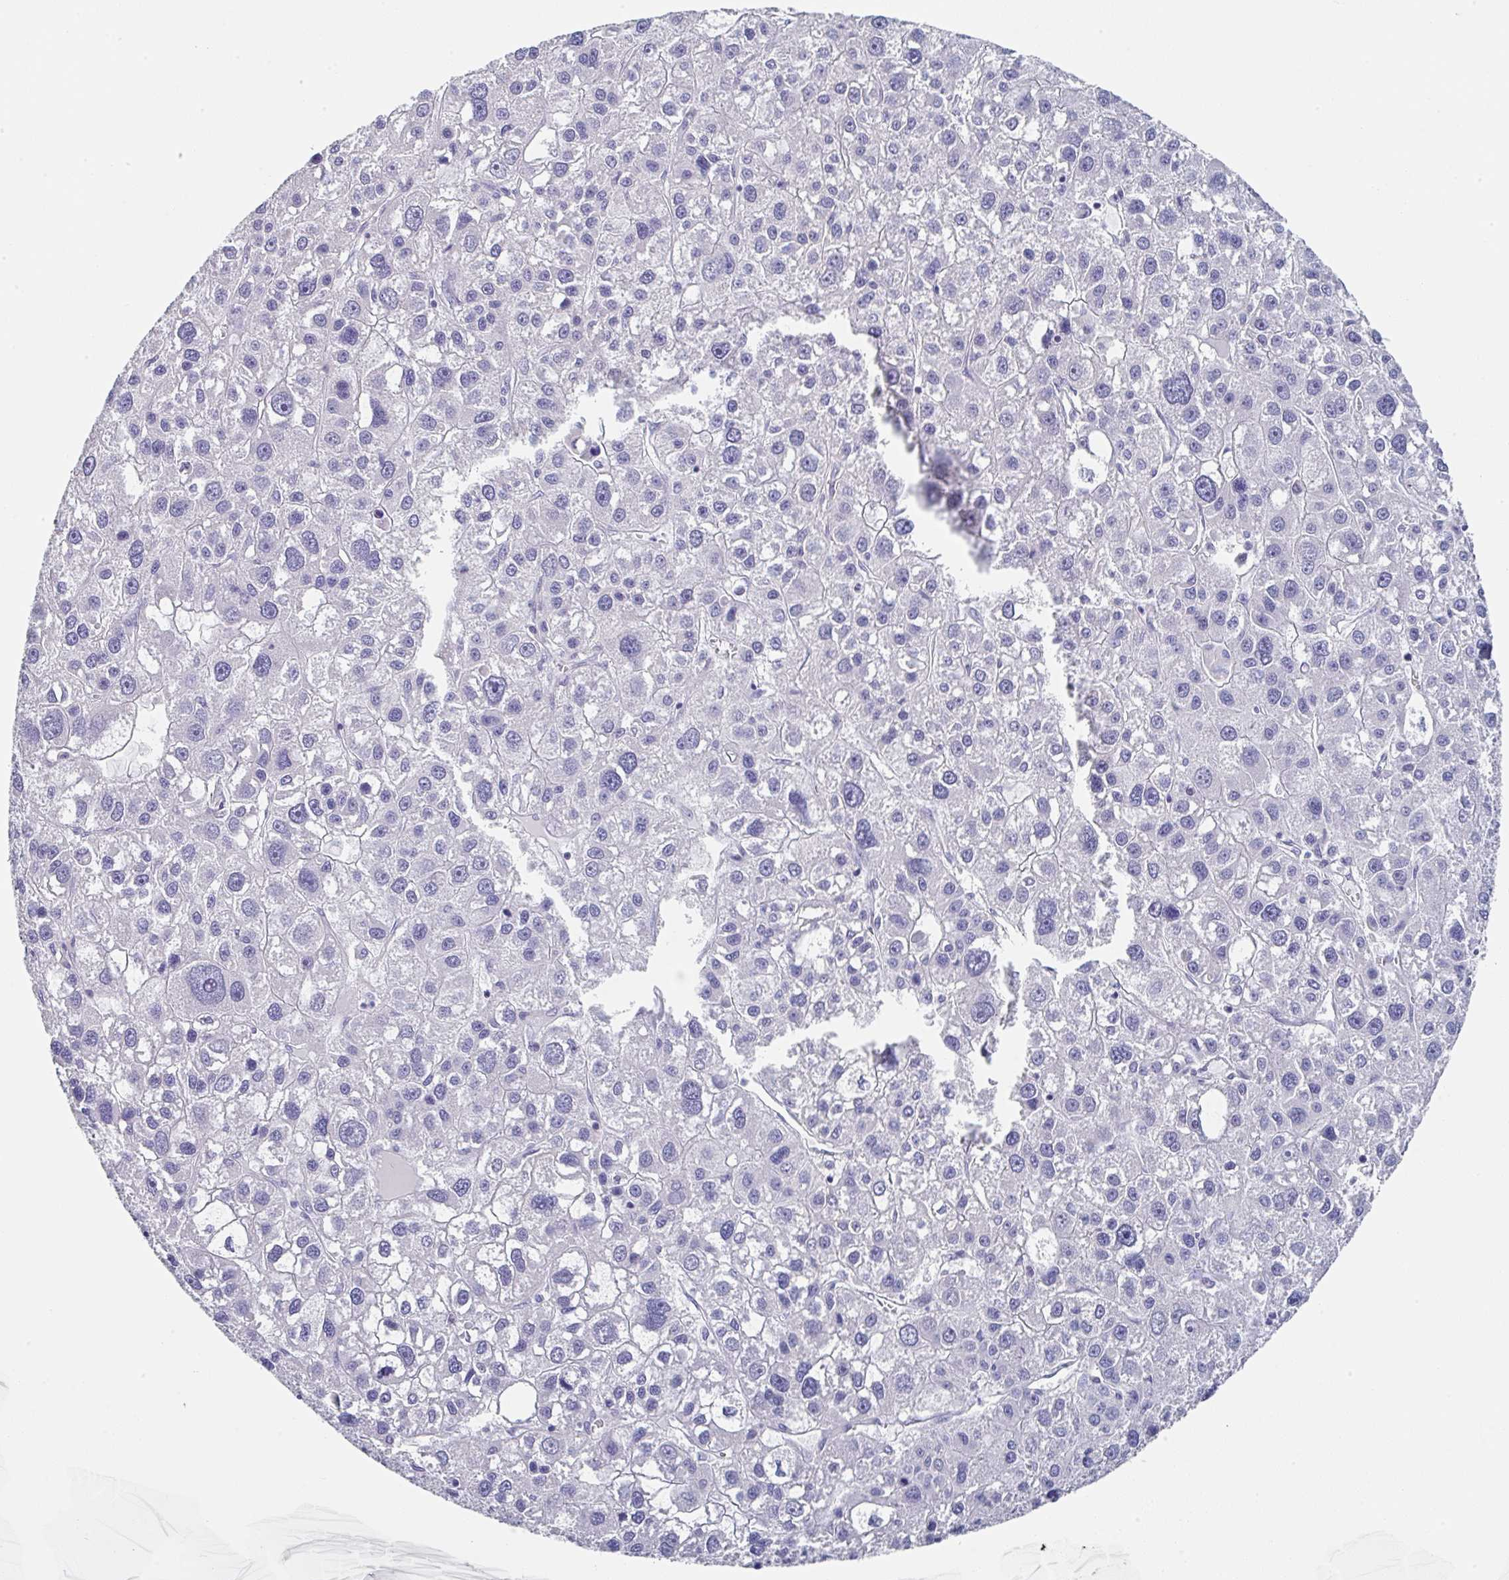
{"staining": {"intensity": "negative", "quantity": "none", "location": "none"}, "tissue": "liver cancer", "cell_type": "Tumor cells", "image_type": "cancer", "snomed": [{"axis": "morphology", "description": "Carcinoma, Hepatocellular, NOS"}, {"axis": "topography", "description": "Liver"}], "caption": "An immunohistochemistry (IHC) micrograph of hepatocellular carcinoma (liver) is shown. There is no staining in tumor cells of hepatocellular carcinoma (liver).", "gene": "TNFRSF8", "patient": {"sex": "male", "age": 73}}